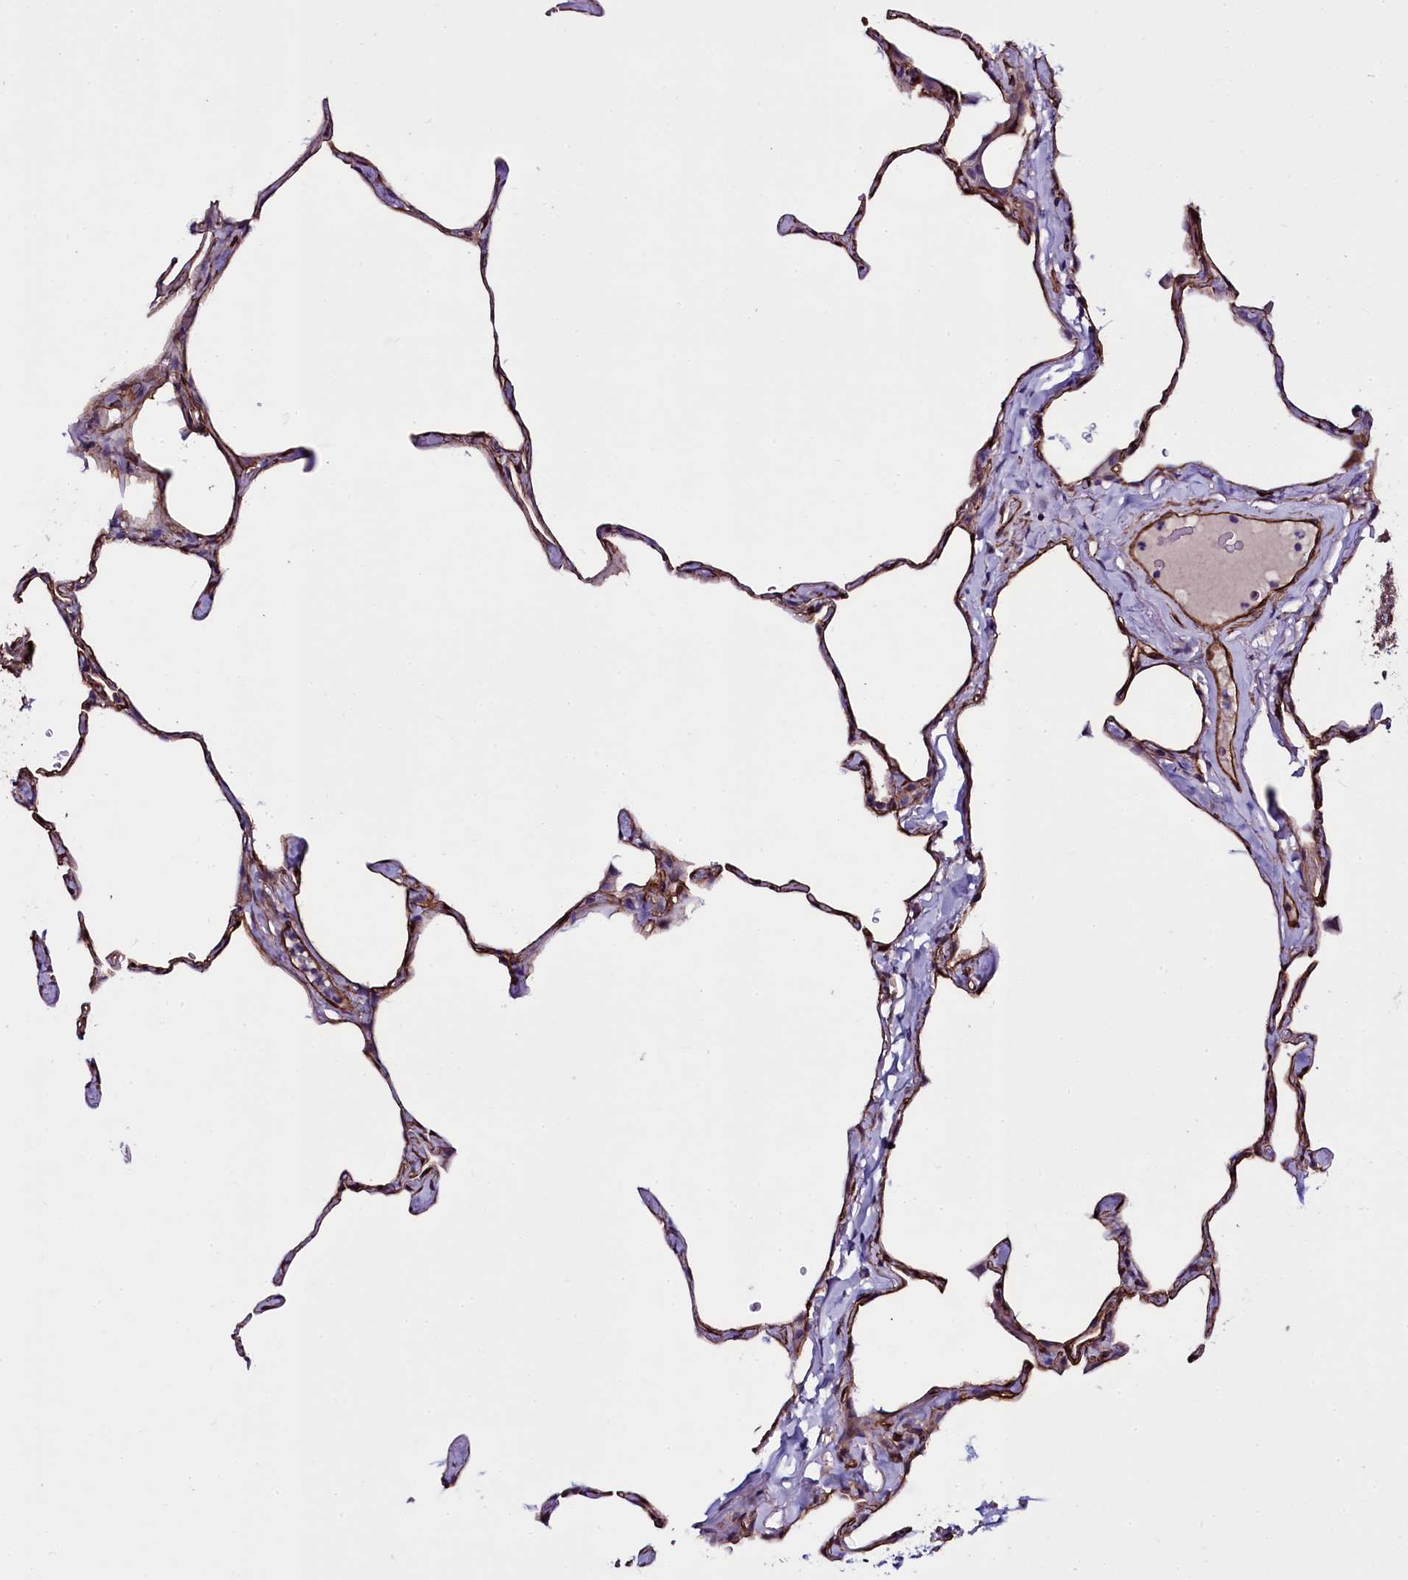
{"staining": {"intensity": "negative", "quantity": "none", "location": "none"}, "tissue": "lung", "cell_type": "Alveolar cells", "image_type": "normal", "snomed": [{"axis": "morphology", "description": "Normal tissue, NOS"}, {"axis": "topography", "description": "Lung"}], "caption": "DAB immunohistochemical staining of unremarkable lung exhibits no significant positivity in alveolar cells. (Immunohistochemistry, brightfield microscopy, high magnification).", "gene": "MEX3C", "patient": {"sex": "male", "age": 65}}